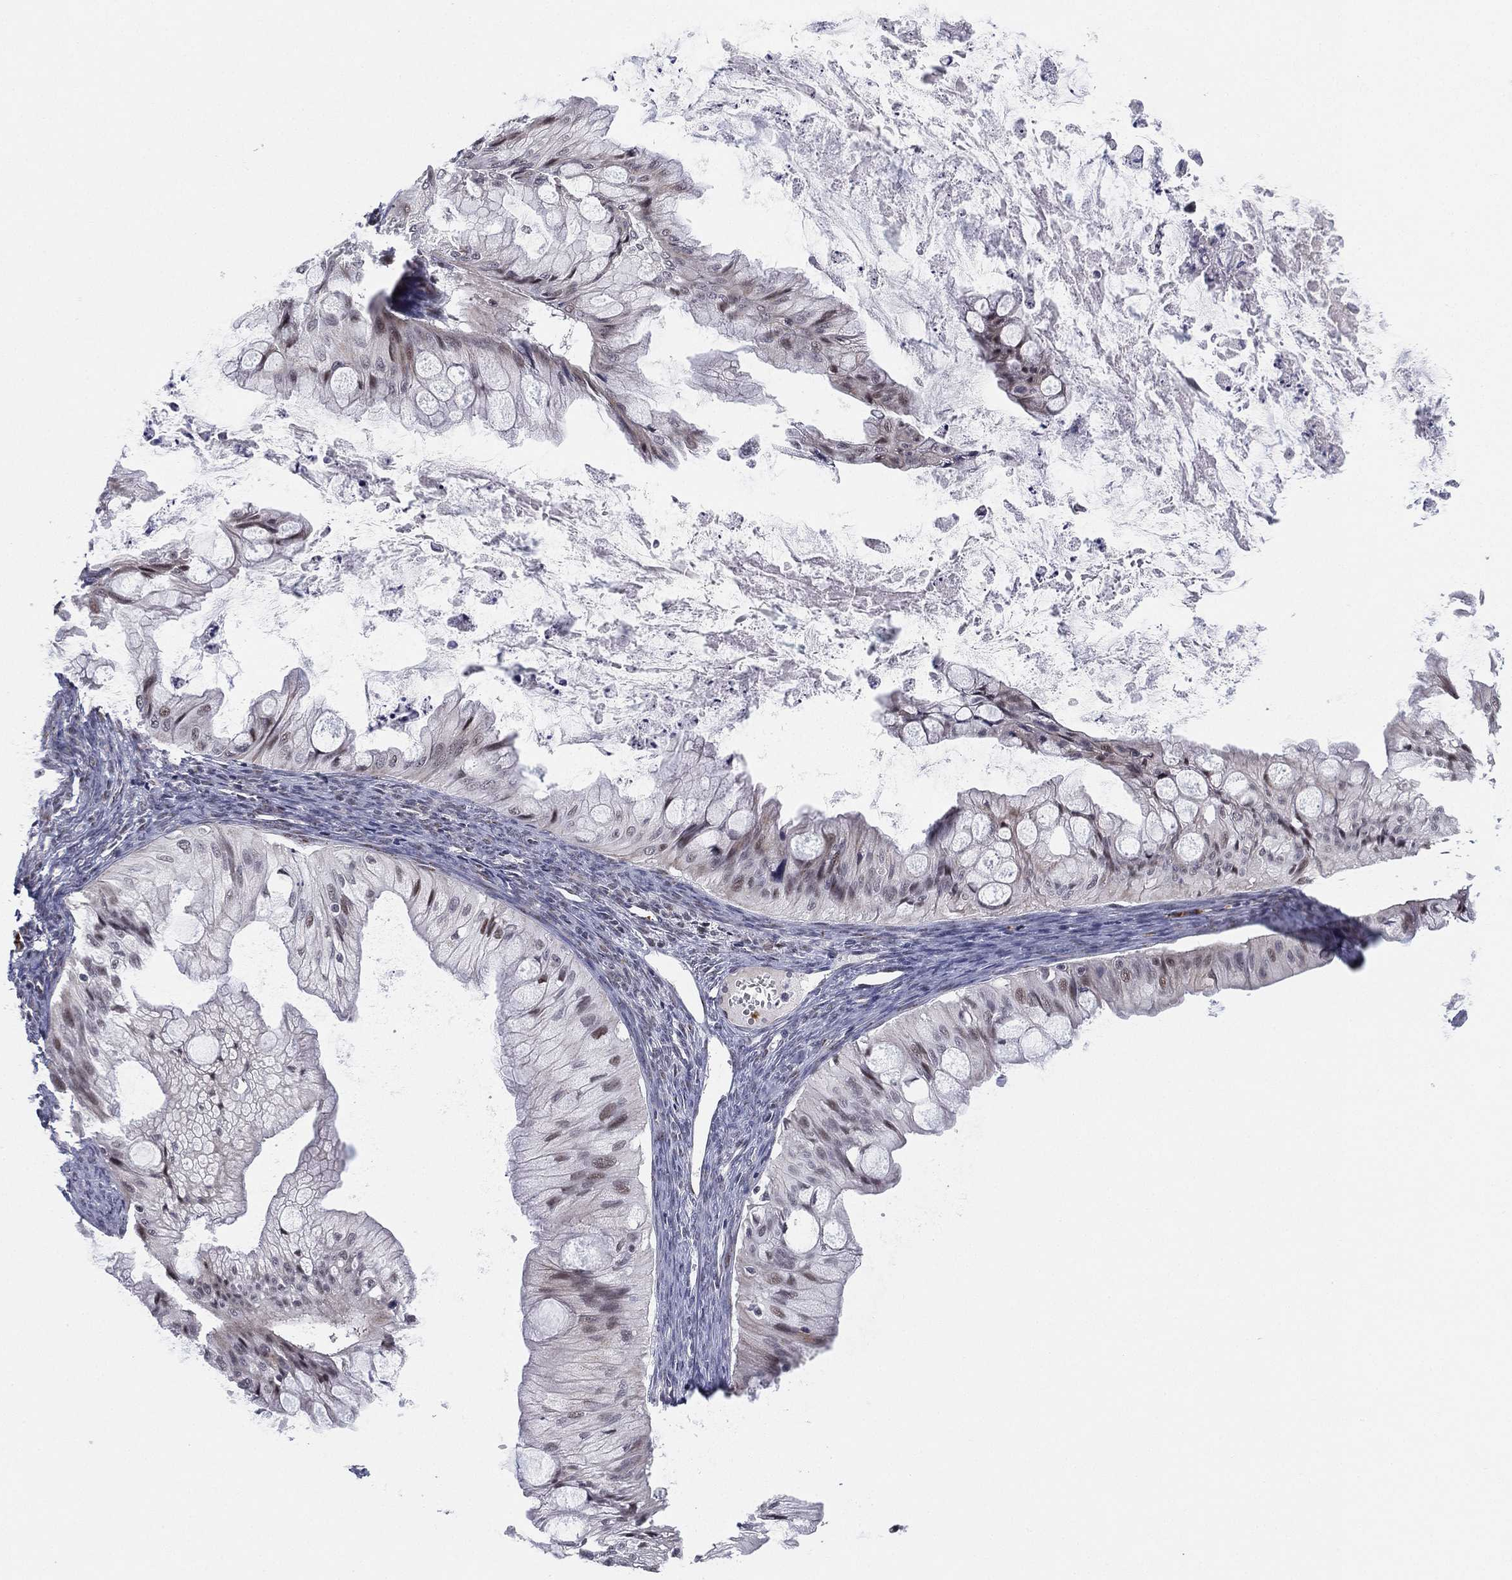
{"staining": {"intensity": "negative", "quantity": "none", "location": "none"}, "tissue": "ovarian cancer", "cell_type": "Tumor cells", "image_type": "cancer", "snomed": [{"axis": "morphology", "description": "Cystadenocarcinoma, mucinous, NOS"}, {"axis": "topography", "description": "Ovary"}], "caption": "This is an IHC micrograph of ovarian cancer (mucinous cystadenocarcinoma). There is no expression in tumor cells.", "gene": "CD177", "patient": {"sex": "female", "age": 57}}